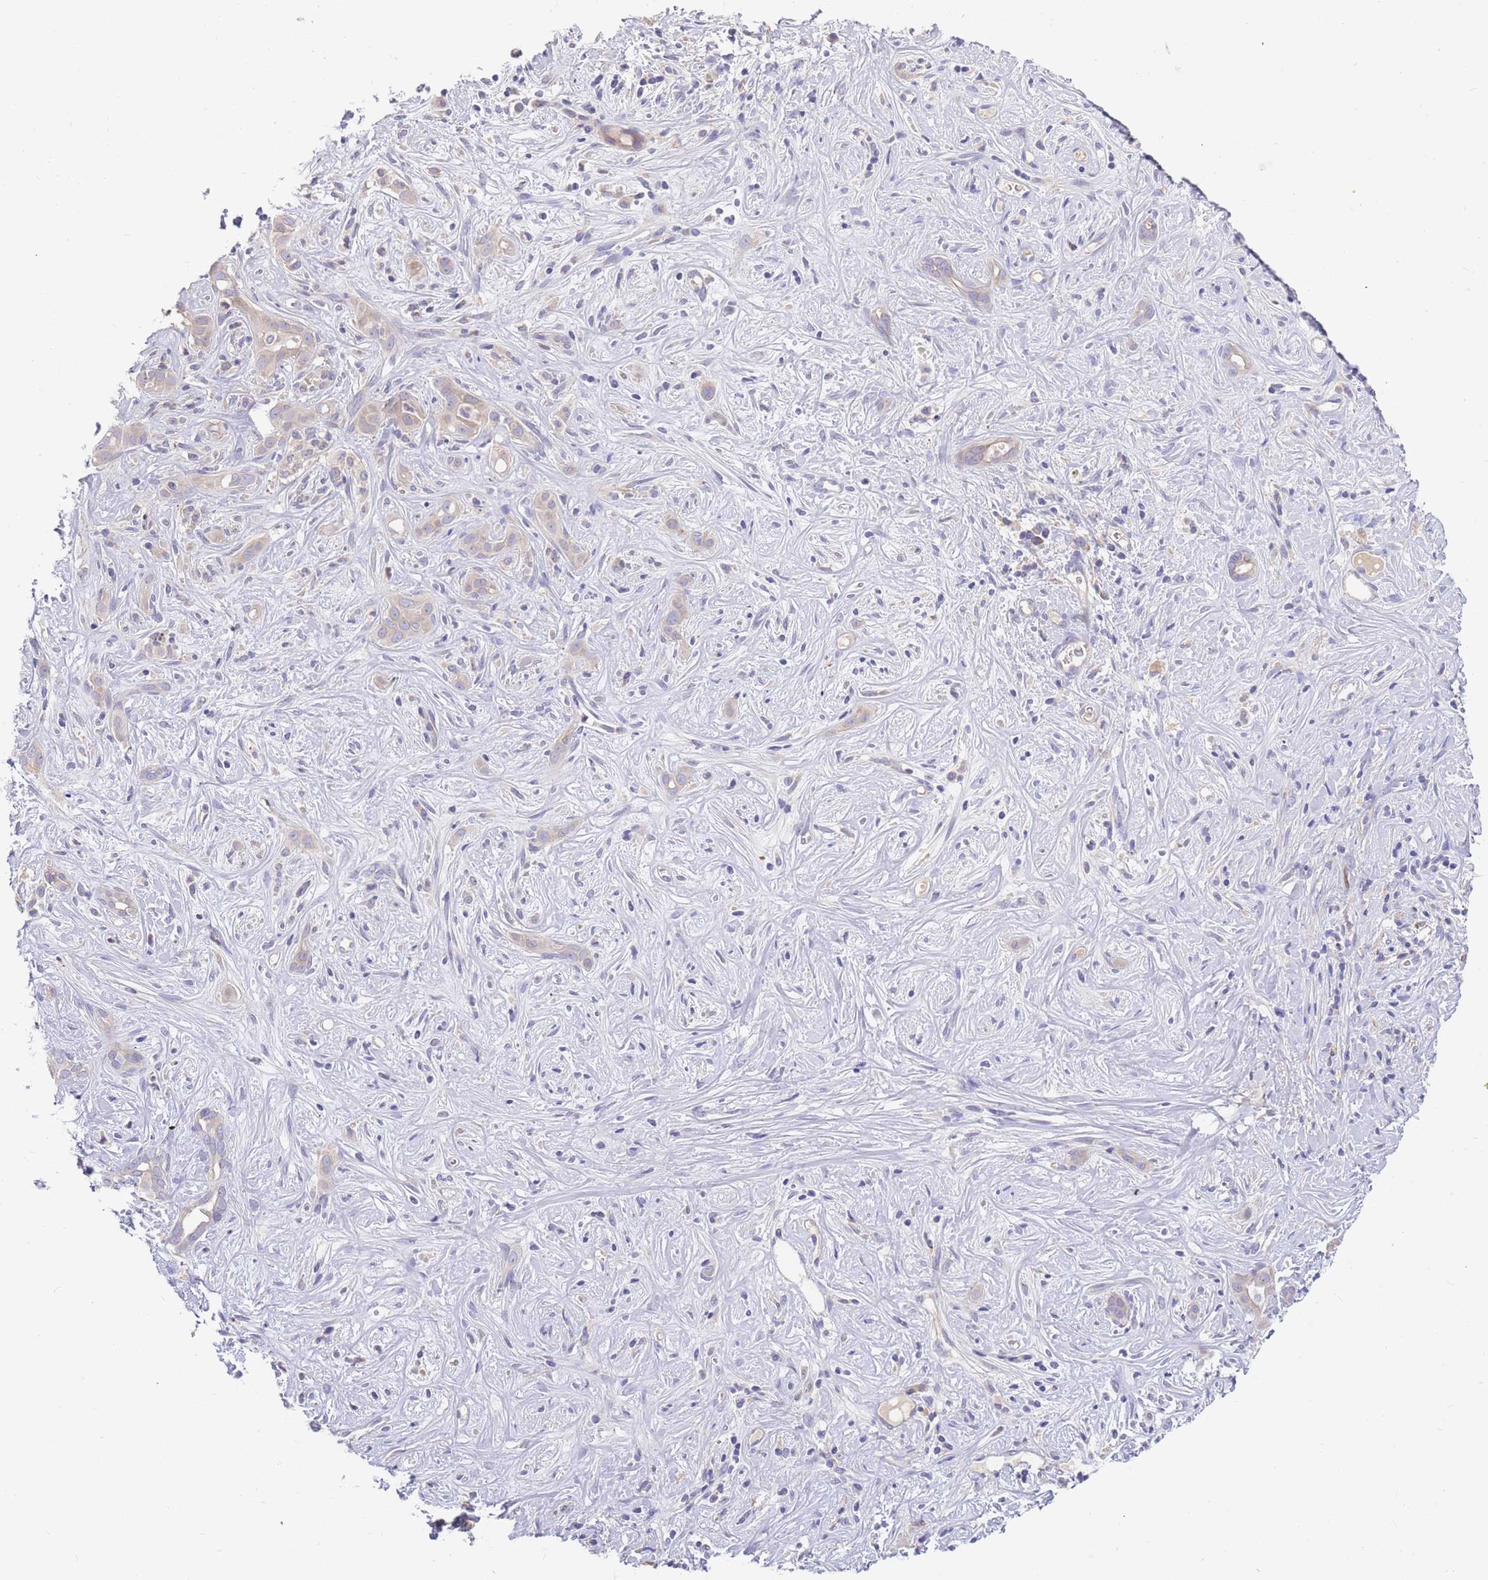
{"staining": {"intensity": "weak", "quantity": "<25%", "location": "cytoplasmic/membranous"}, "tissue": "liver cancer", "cell_type": "Tumor cells", "image_type": "cancer", "snomed": [{"axis": "morphology", "description": "Cholangiocarcinoma"}, {"axis": "topography", "description": "Liver"}], "caption": "Tumor cells show no significant protein staining in liver cholangiocarcinoma.", "gene": "BORCS5", "patient": {"sex": "male", "age": 67}}